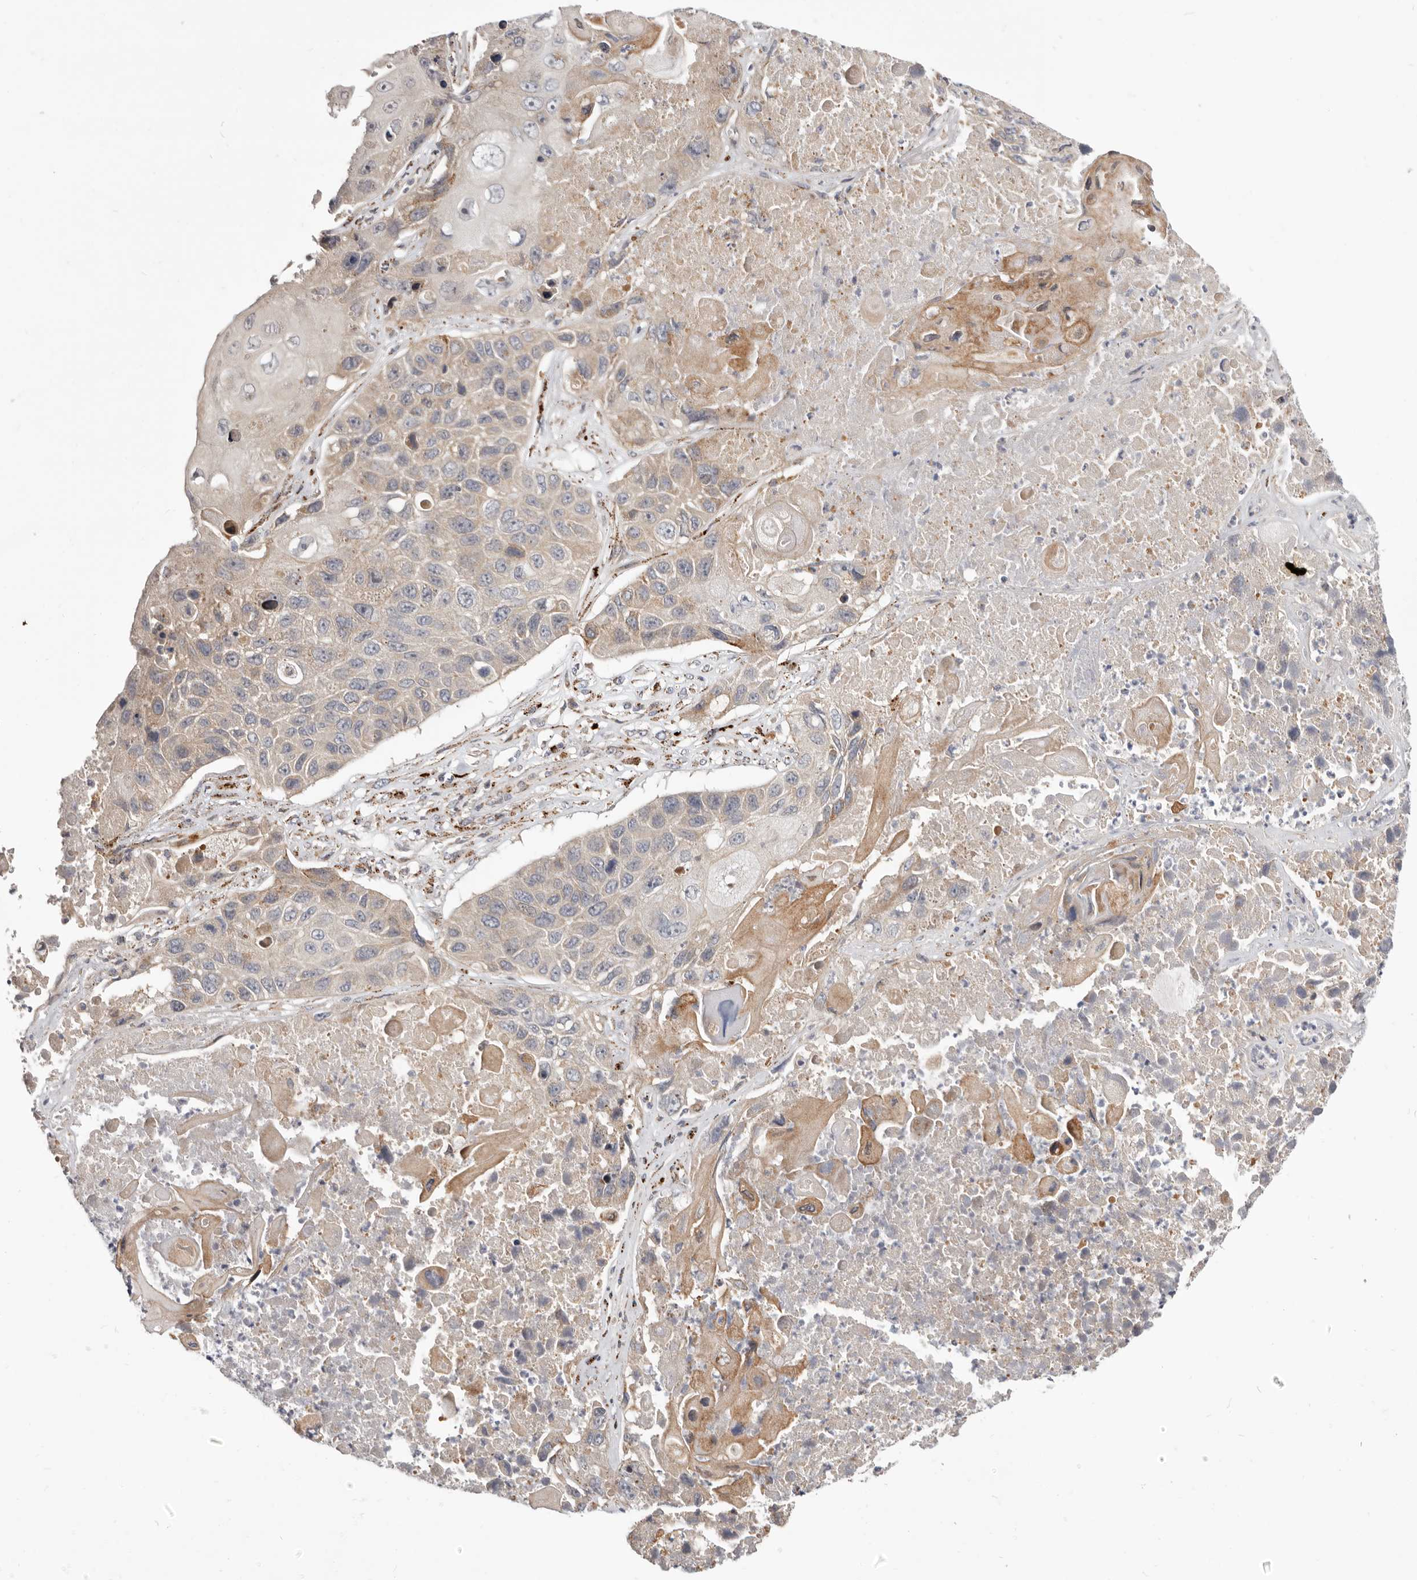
{"staining": {"intensity": "weak", "quantity": "<25%", "location": "cytoplasmic/membranous"}, "tissue": "lung cancer", "cell_type": "Tumor cells", "image_type": "cancer", "snomed": [{"axis": "morphology", "description": "Squamous cell carcinoma, NOS"}, {"axis": "topography", "description": "Lung"}], "caption": "Immunohistochemistry (IHC) of lung squamous cell carcinoma displays no positivity in tumor cells.", "gene": "TOR3A", "patient": {"sex": "male", "age": 61}}